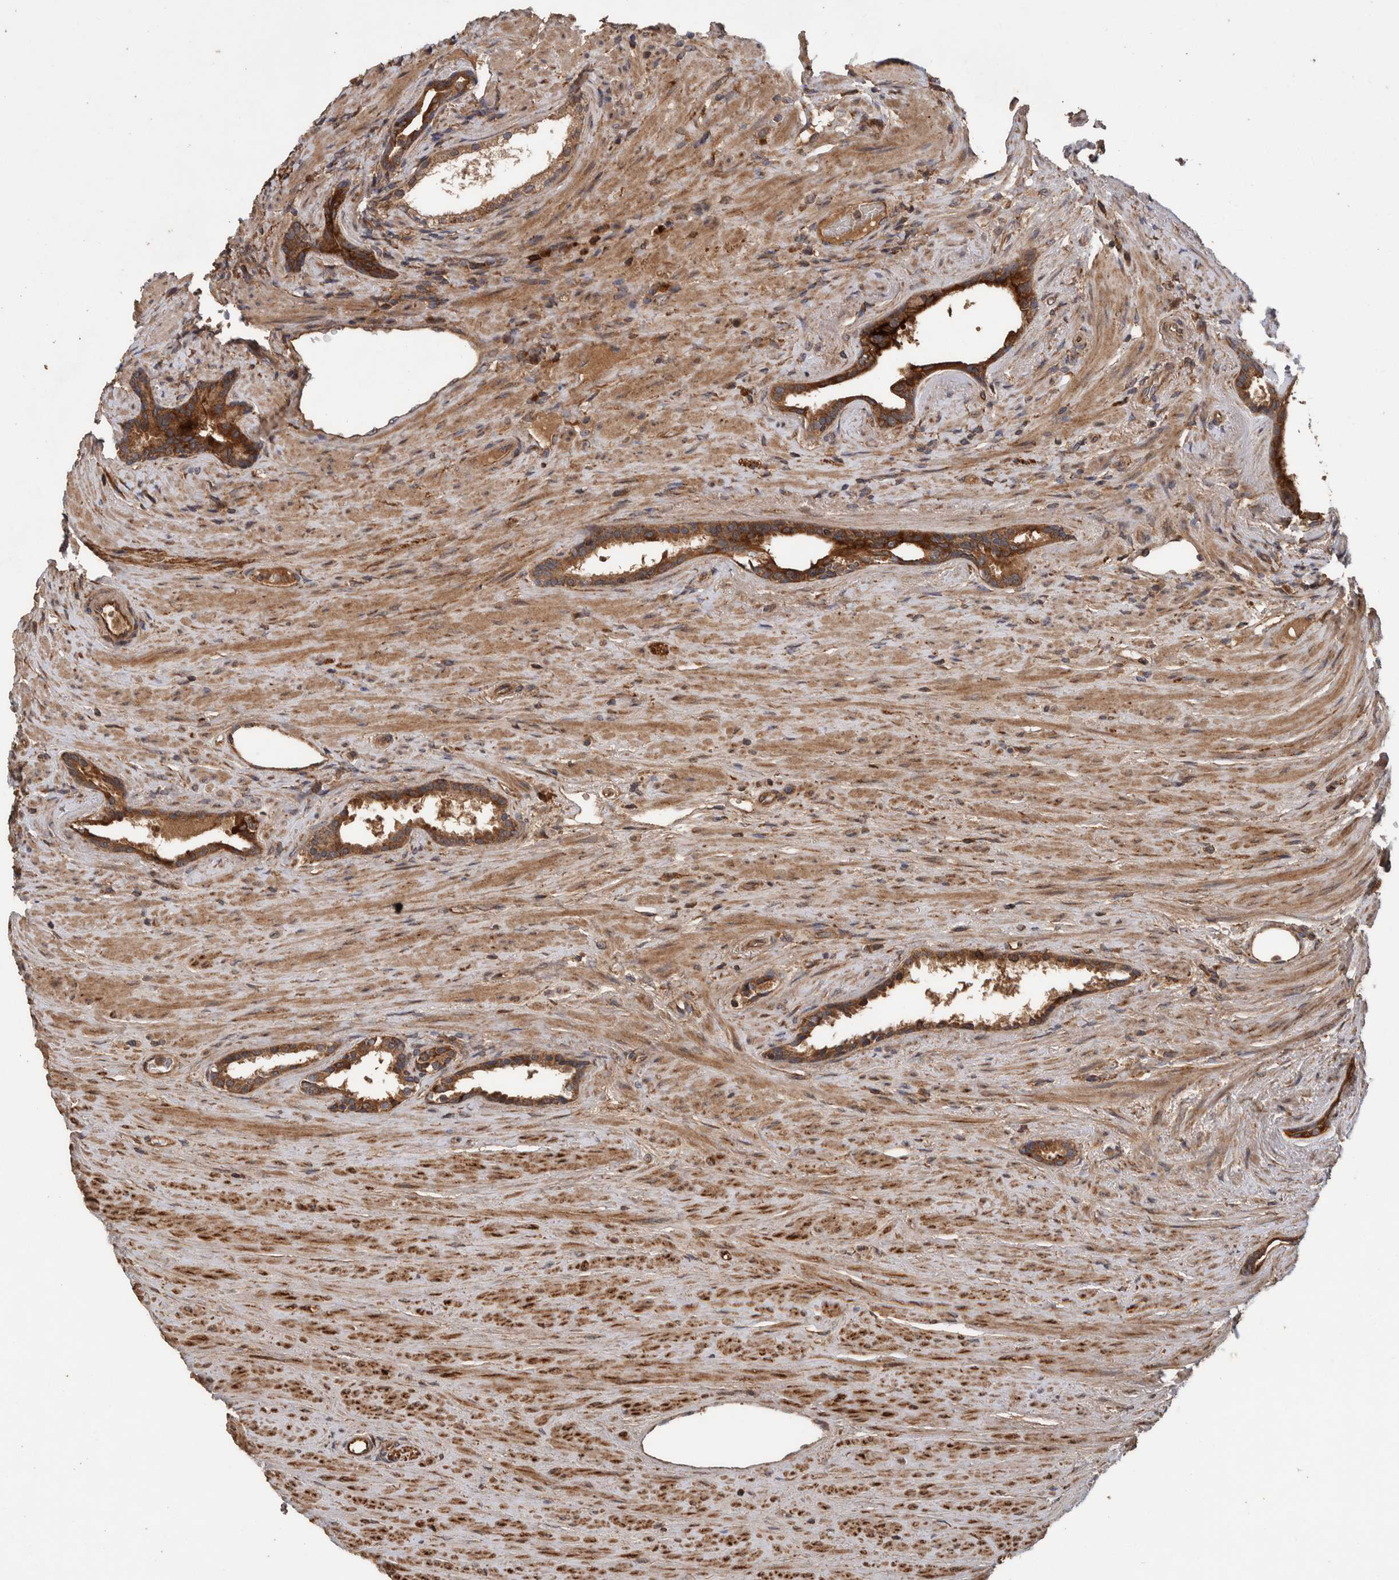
{"staining": {"intensity": "strong", "quantity": ">75%", "location": "cytoplasmic/membranous"}, "tissue": "prostate cancer", "cell_type": "Tumor cells", "image_type": "cancer", "snomed": [{"axis": "morphology", "description": "Adenocarcinoma, High grade"}, {"axis": "topography", "description": "Prostate"}], "caption": "About >75% of tumor cells in human prostate cancer (high-grade adenocarcinoma) demonstrate strong cytoplasmic/membranous protein positivity as visualized by brown immunohistochemical staining.", "gene": "TRIM16", "patient": {"sex": "male", "age": 71}}